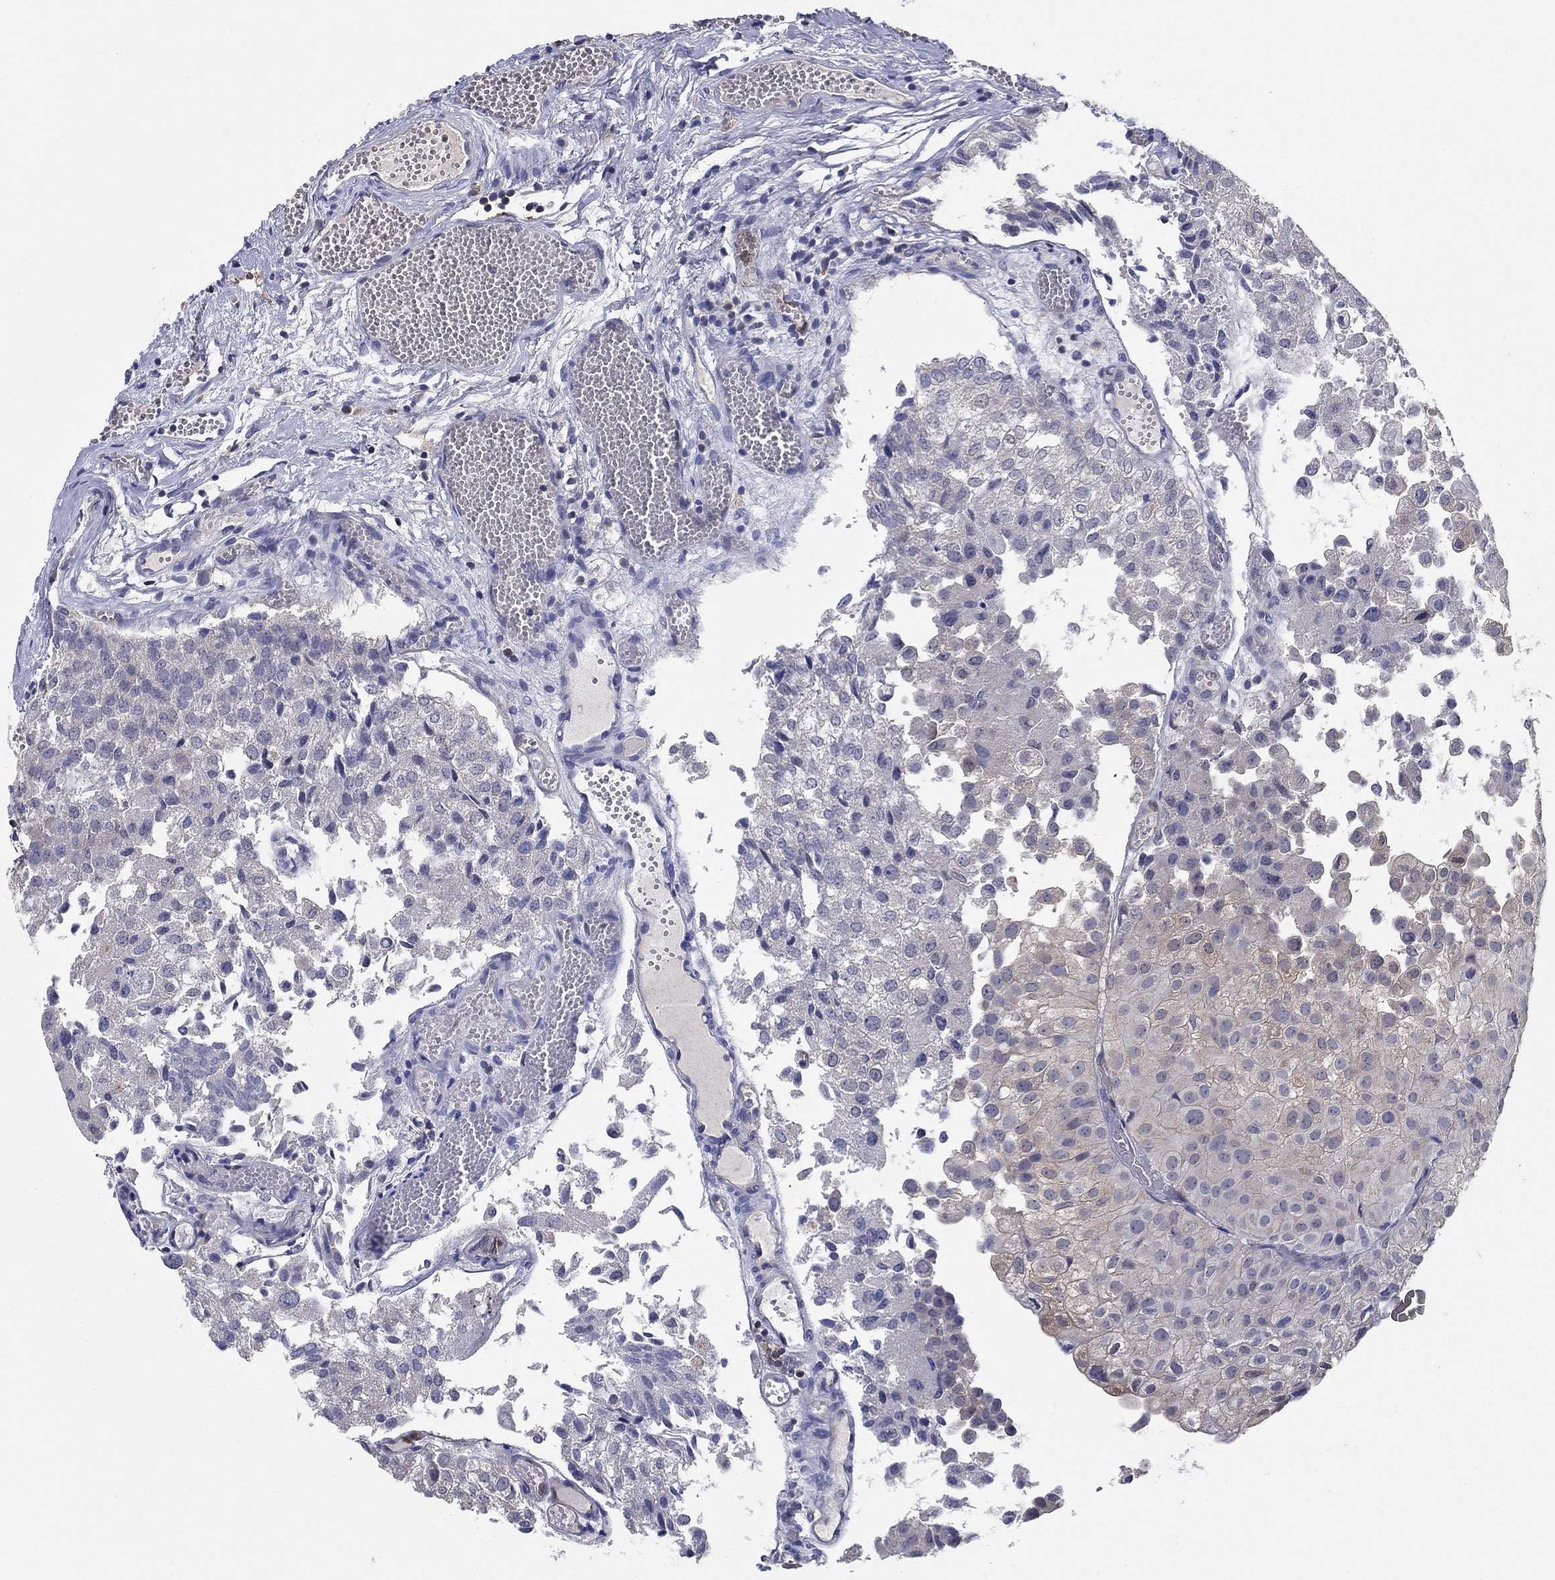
{"staining": {"intensity": "weak", "quantity": "25%-75%", "location": "cytoplasmic/membranous"}, "tissue": "urothelial cancer", "cell_type": "Tumor cells", "image_type": "cancer", "snomed": [{"axis": "morphology", "description": "Urothelial carcinoma, Low grade"}, {"axis": "topography", "description": "Urinary bladder"}], "caption": "Human low-grade urothelial carcinoma stained for a protein (brown) reveals weak cytoplasmic/membranous positive staining in about 25%-75% of tumor cells.", "gene": "AGFG2", "patient": {"sex": "female", "age": 78}}